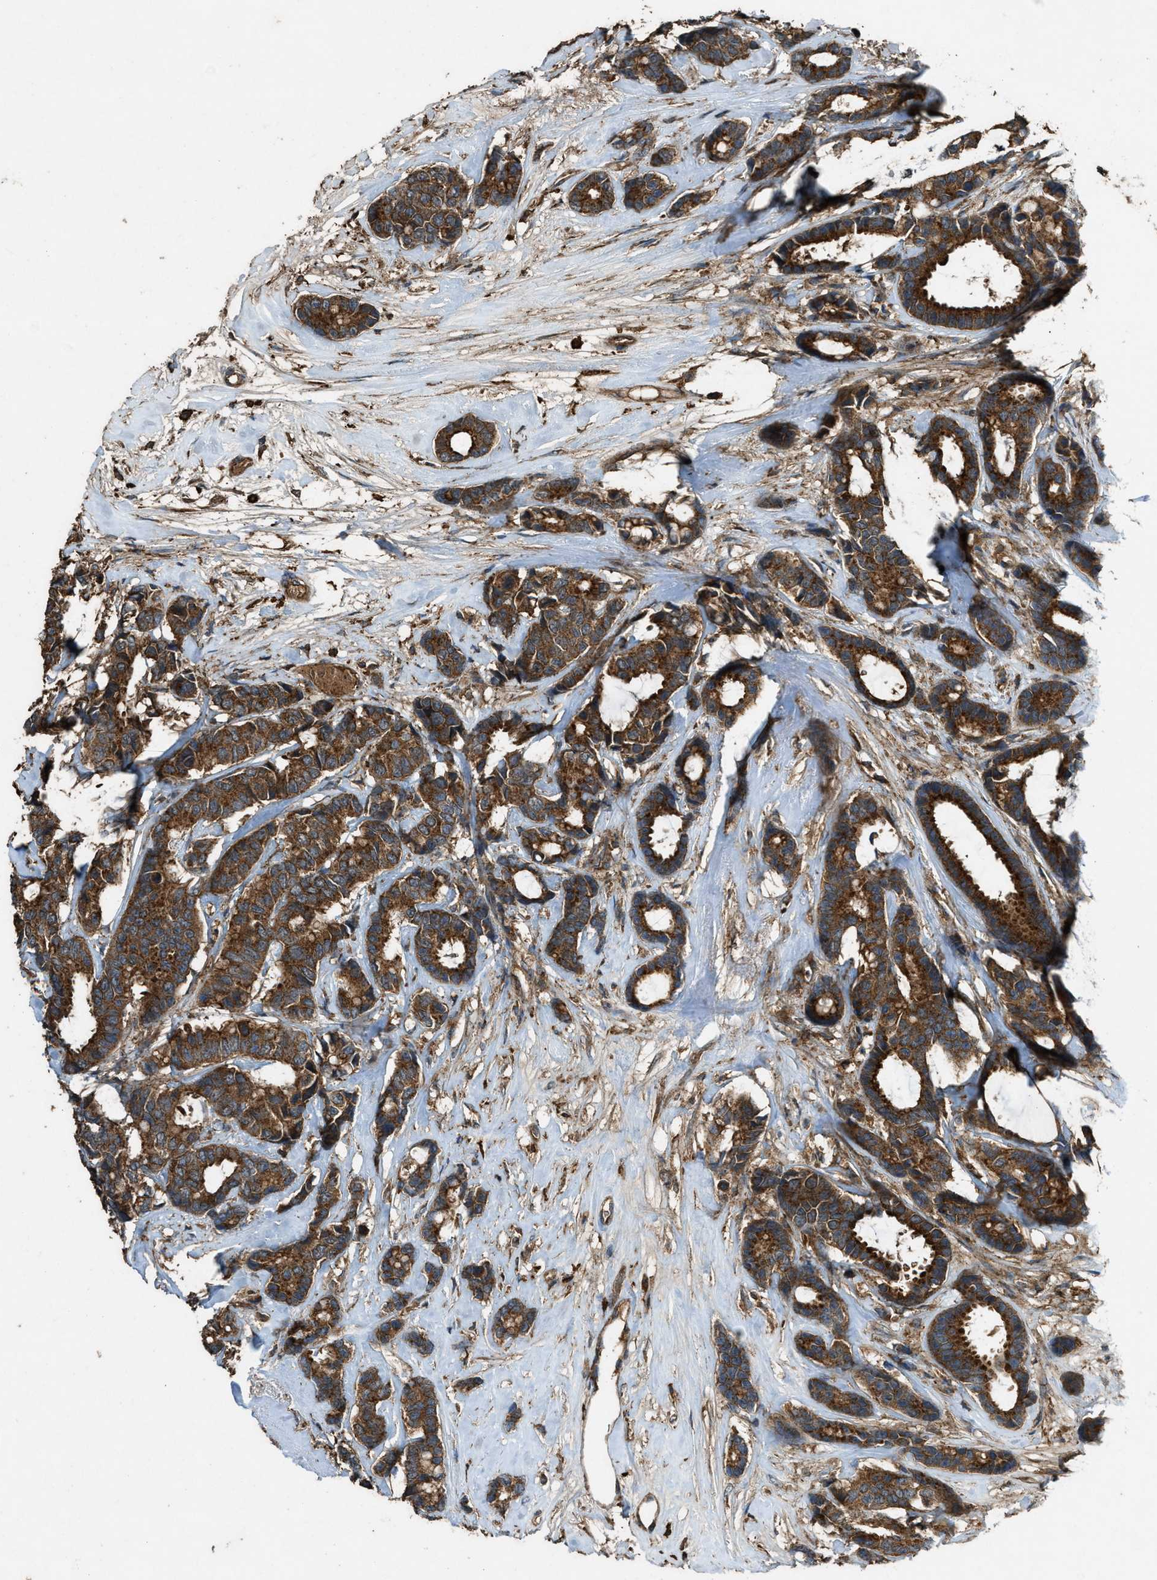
{"staining": {"intensity": "strong", "quantity": ">75%", "location": "cytoplasmic/membranous"}, "tissue": "breast cancer", "cell_type": "Tumor cells", "image_type": "cancer", "snomed": [{"axis": "morphology", "description": "Duct carcinoma"}, {"axis": "topography", "description": "Breast"}], "caption": "This histopathology image displays immunohistochemistry (IHC) staining of breast cancer, with high strong cytoplasmic/membranous staining in approximately >75% of tumor cells.", "gene": "MAP3K8", "patient": {"sex": "female", "age": 87}}